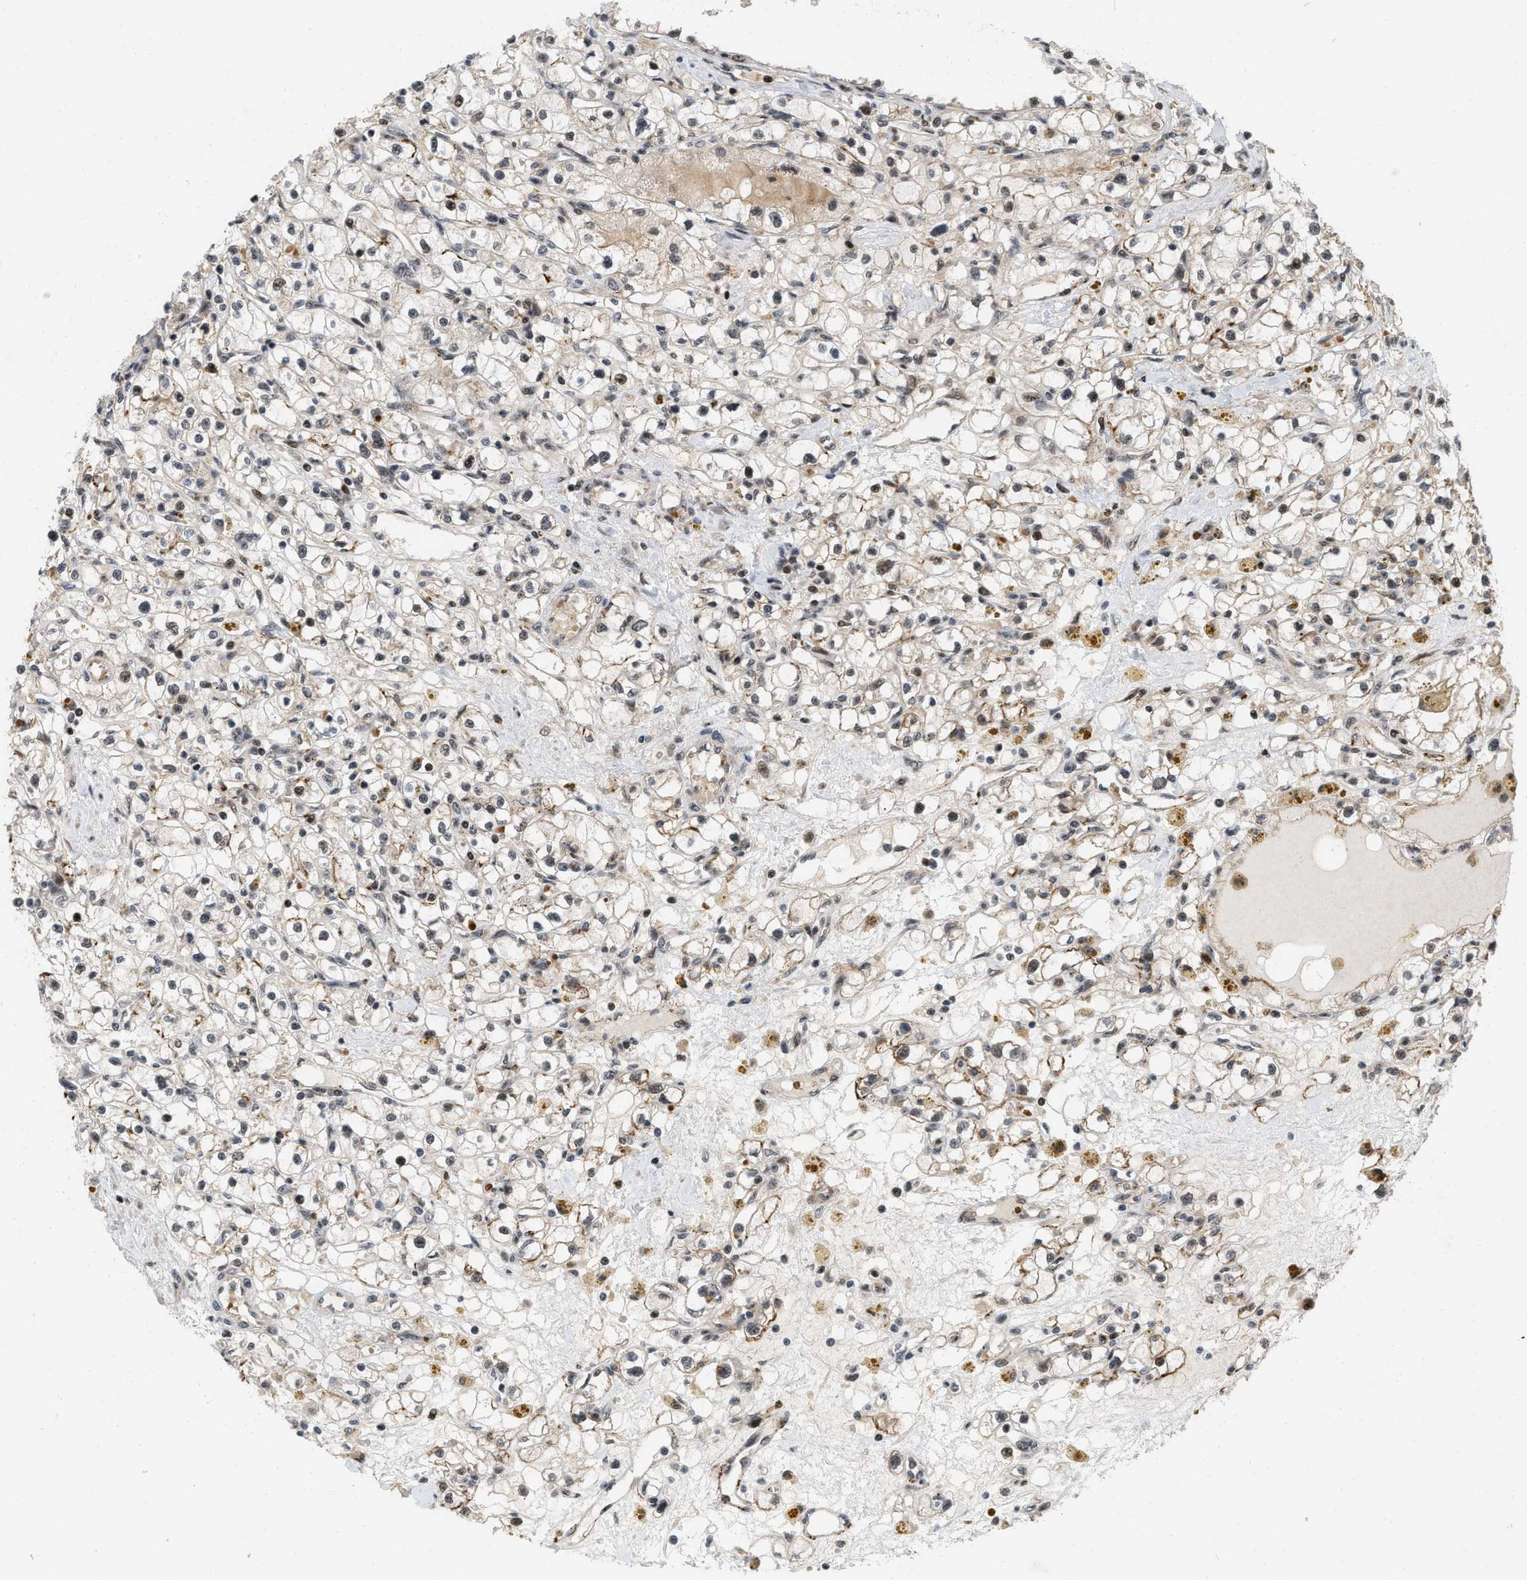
{"staining": {"intensity": "moderate", "quantity": "<25%", "location": "cytoplasmic/membranous"}, "tissue": "renal cancer", "cell_type": "Tumor cells", "image_type": "cancer", "snomed": [{"axis": "morphology", "description": "Adenocarcinoma, NOS"}, {"axis": "topography", "description": "Kidney"}], "caption": "Protein expression analysis of adenocarcinoma (renal) shows moderate cytoplasmic/membranous expression in approximately <25% of tumor cells.", "gene": "ANKRD11", "patient": {"sex": "male", "age": 56}}